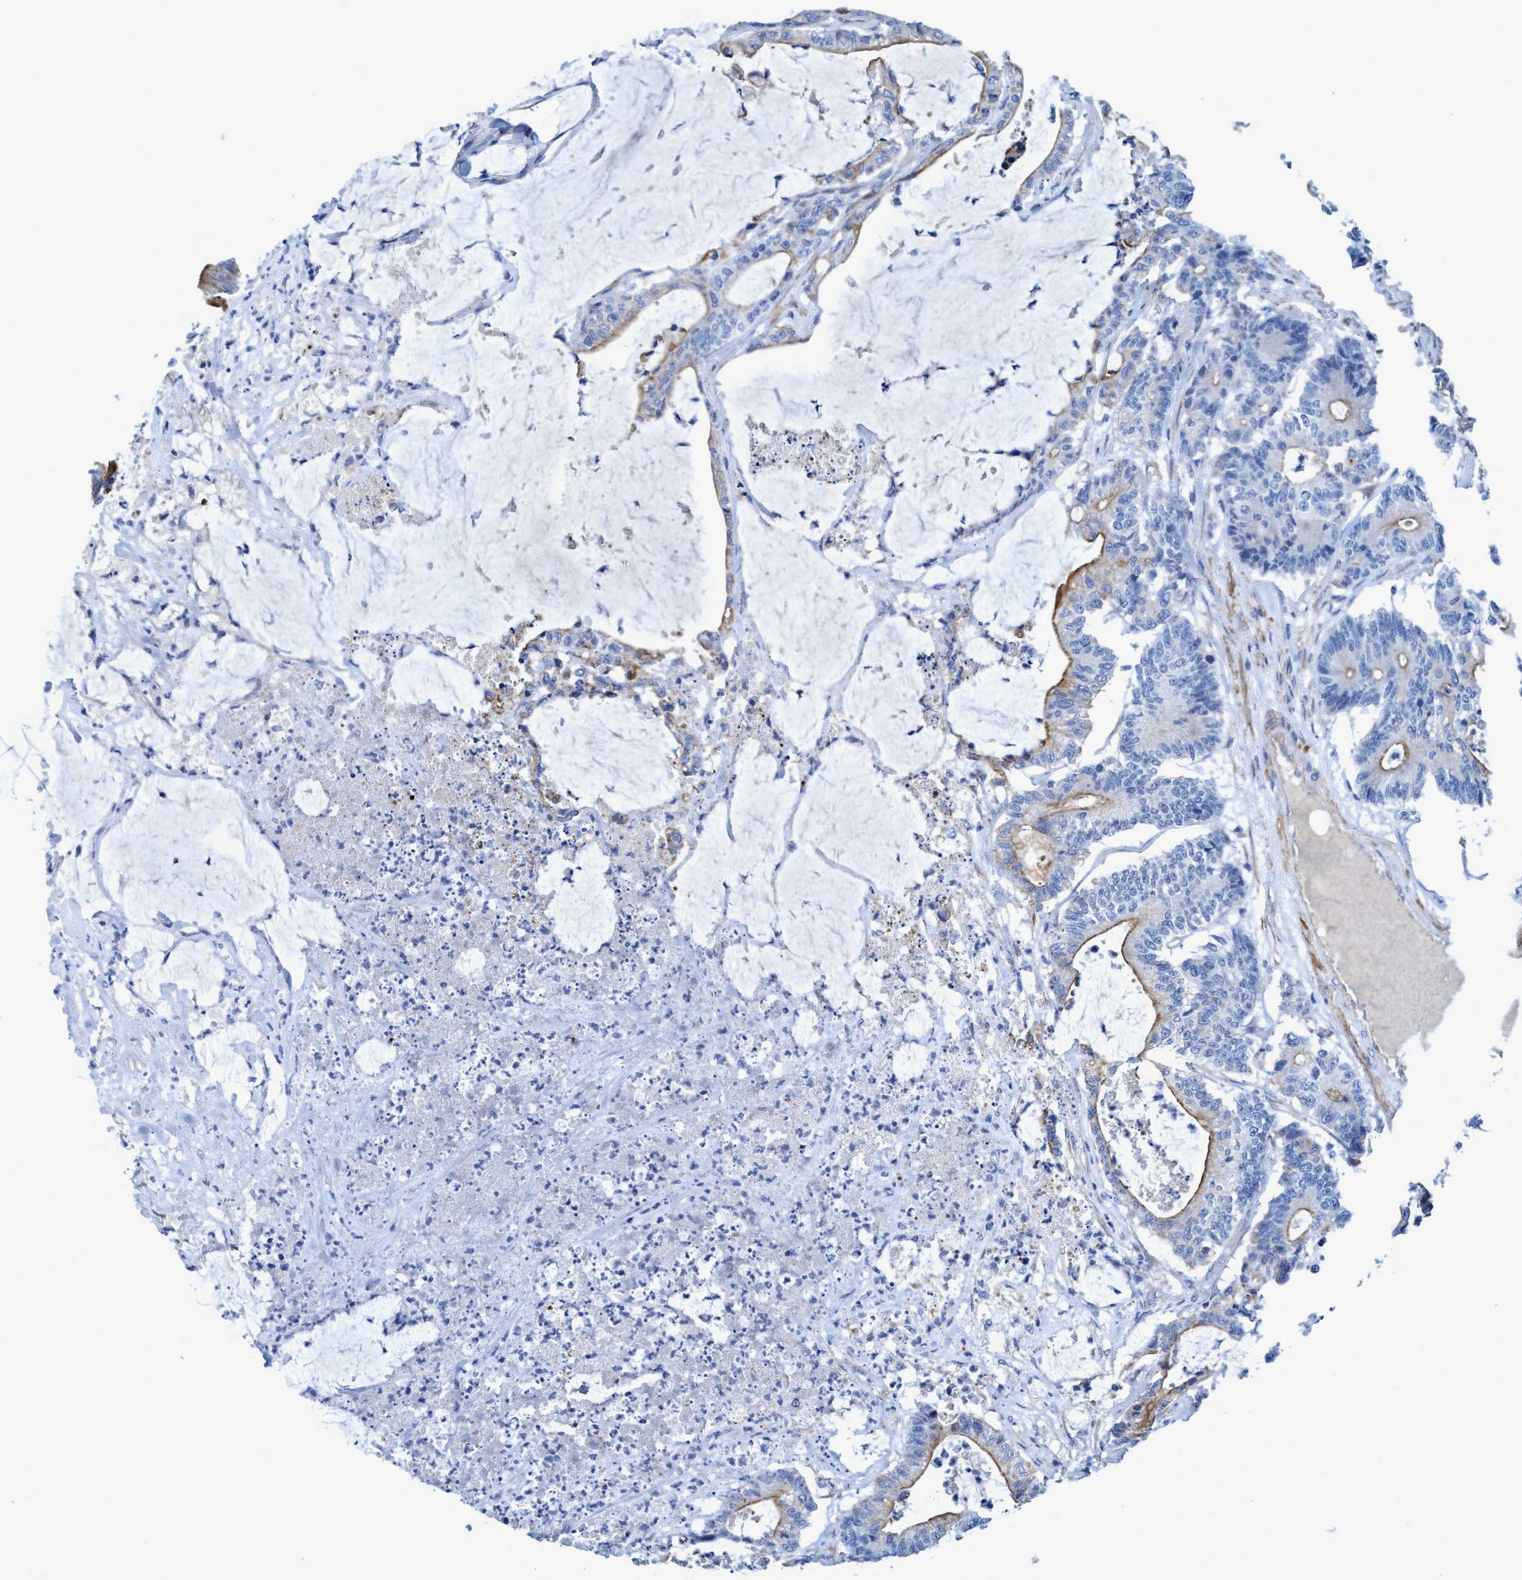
{"staining": {"intensity": "moderate", "quantity": "<25%", "location": "cytoplasmic/membranous"}, "tissue": "colorectal cancer", "cell_type": "Tumor cells", "image_type": "cancer", "snomed": [{"axis": "morphology", "description": "Adenocarcinoma, NOS"}, {"axis": "topography", "description": "Colon"}], "caption": "Brown immunohistochemical staining in human colorectal cancer (adenocarcinoma) exhibits moderate cytoplasmic/membranous positivity in approximately <25% of tumor cells.", "gene": "GULP1", "patient": {"sex": "female", "age": 84}}